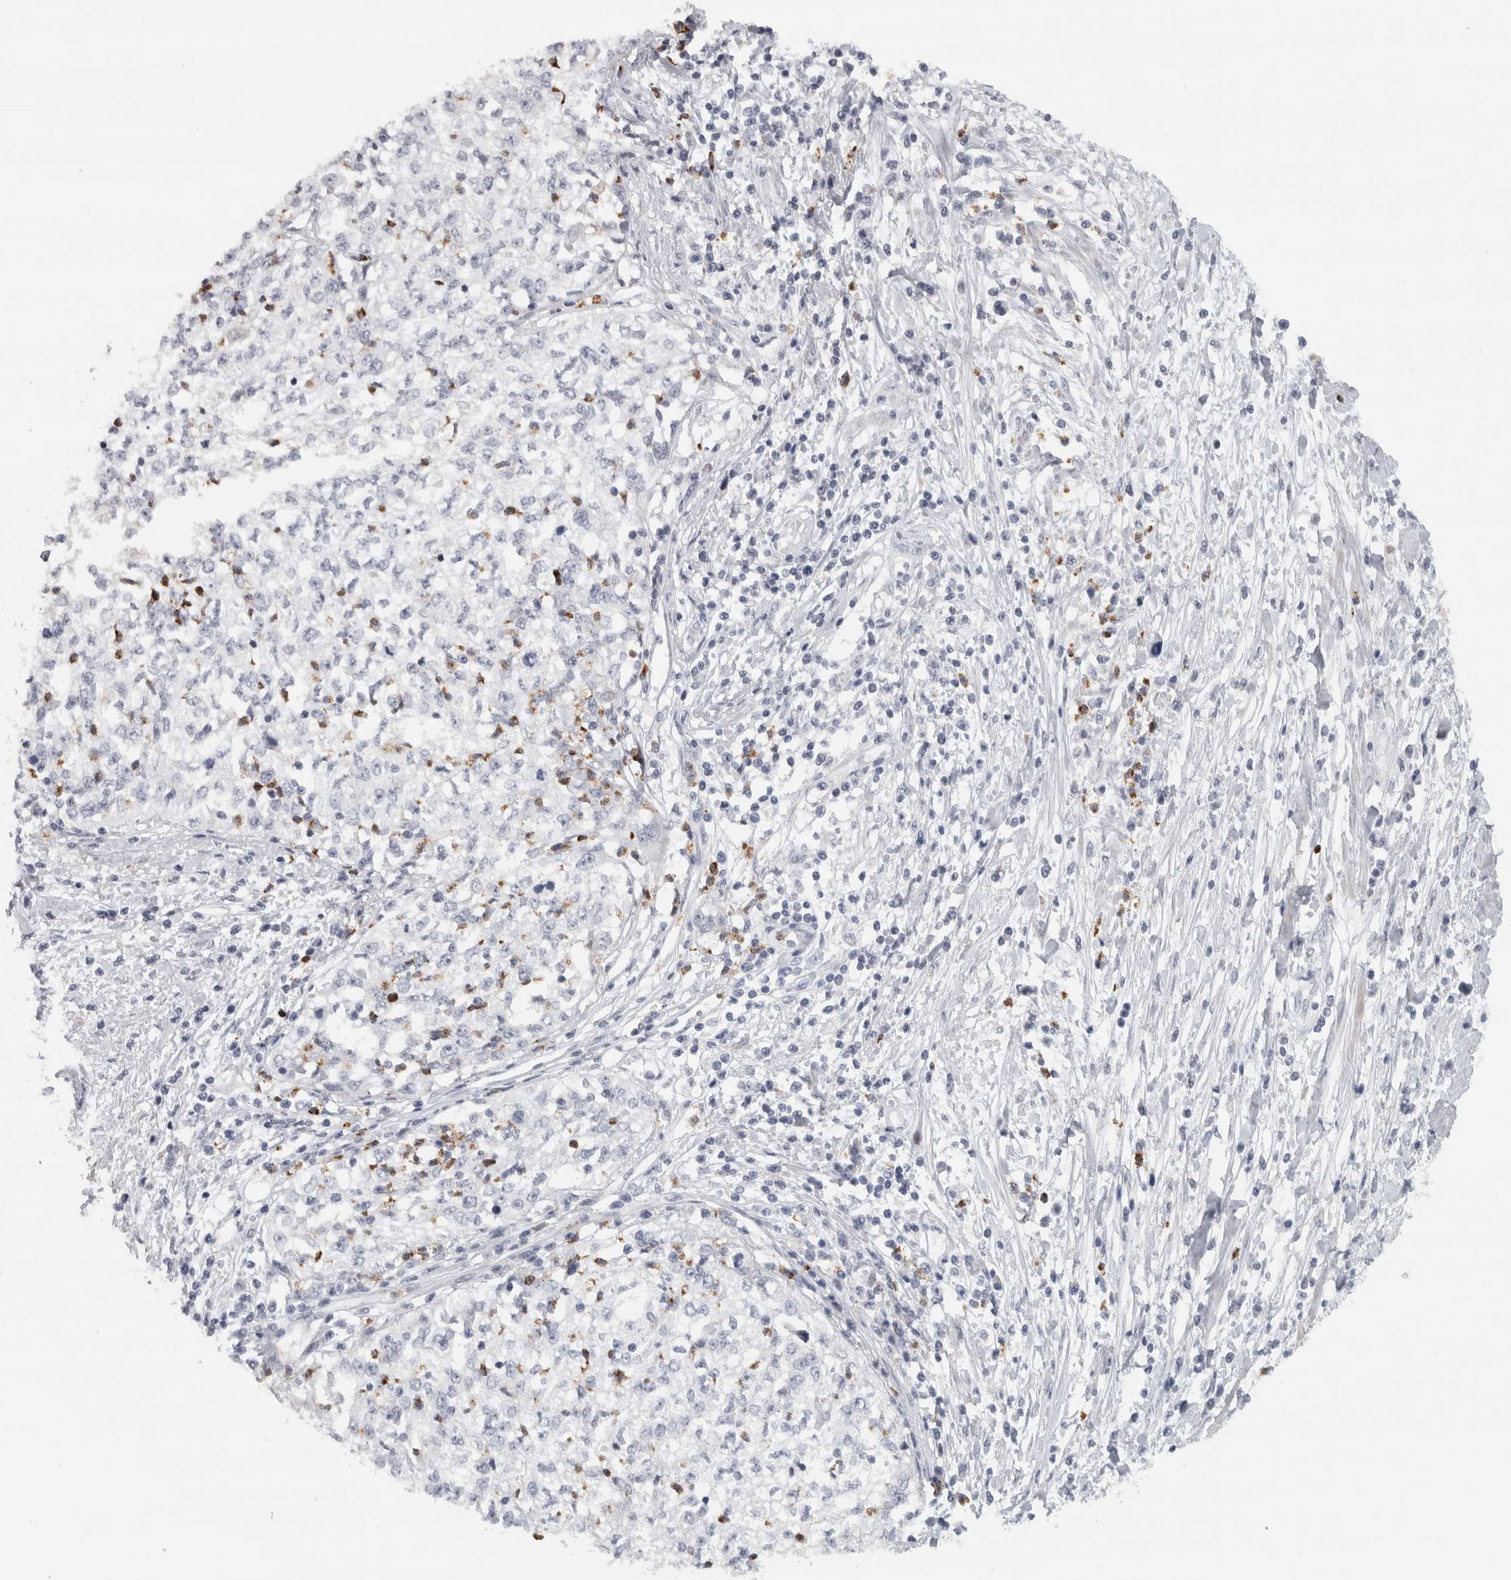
{"staining": {"intensity": "negative", "quantity": "none", "location": "none"}, "tissue": "cervical cancer", "cell_type": "Tumor cells", "image_type": "cancer", "snomed": [{"axis": "morphology", "description": "Squamous cell carcinoma, NOS"}, {"axis": "topography", "description": "Cervix"}], "caption": "The IHC photomicrograph has no significant staining in tumor cells of squamous cell carcinoma (cervical) tissue.", "gene": "PTPRN2", "patient": {"sex": "female", "age": 57}}